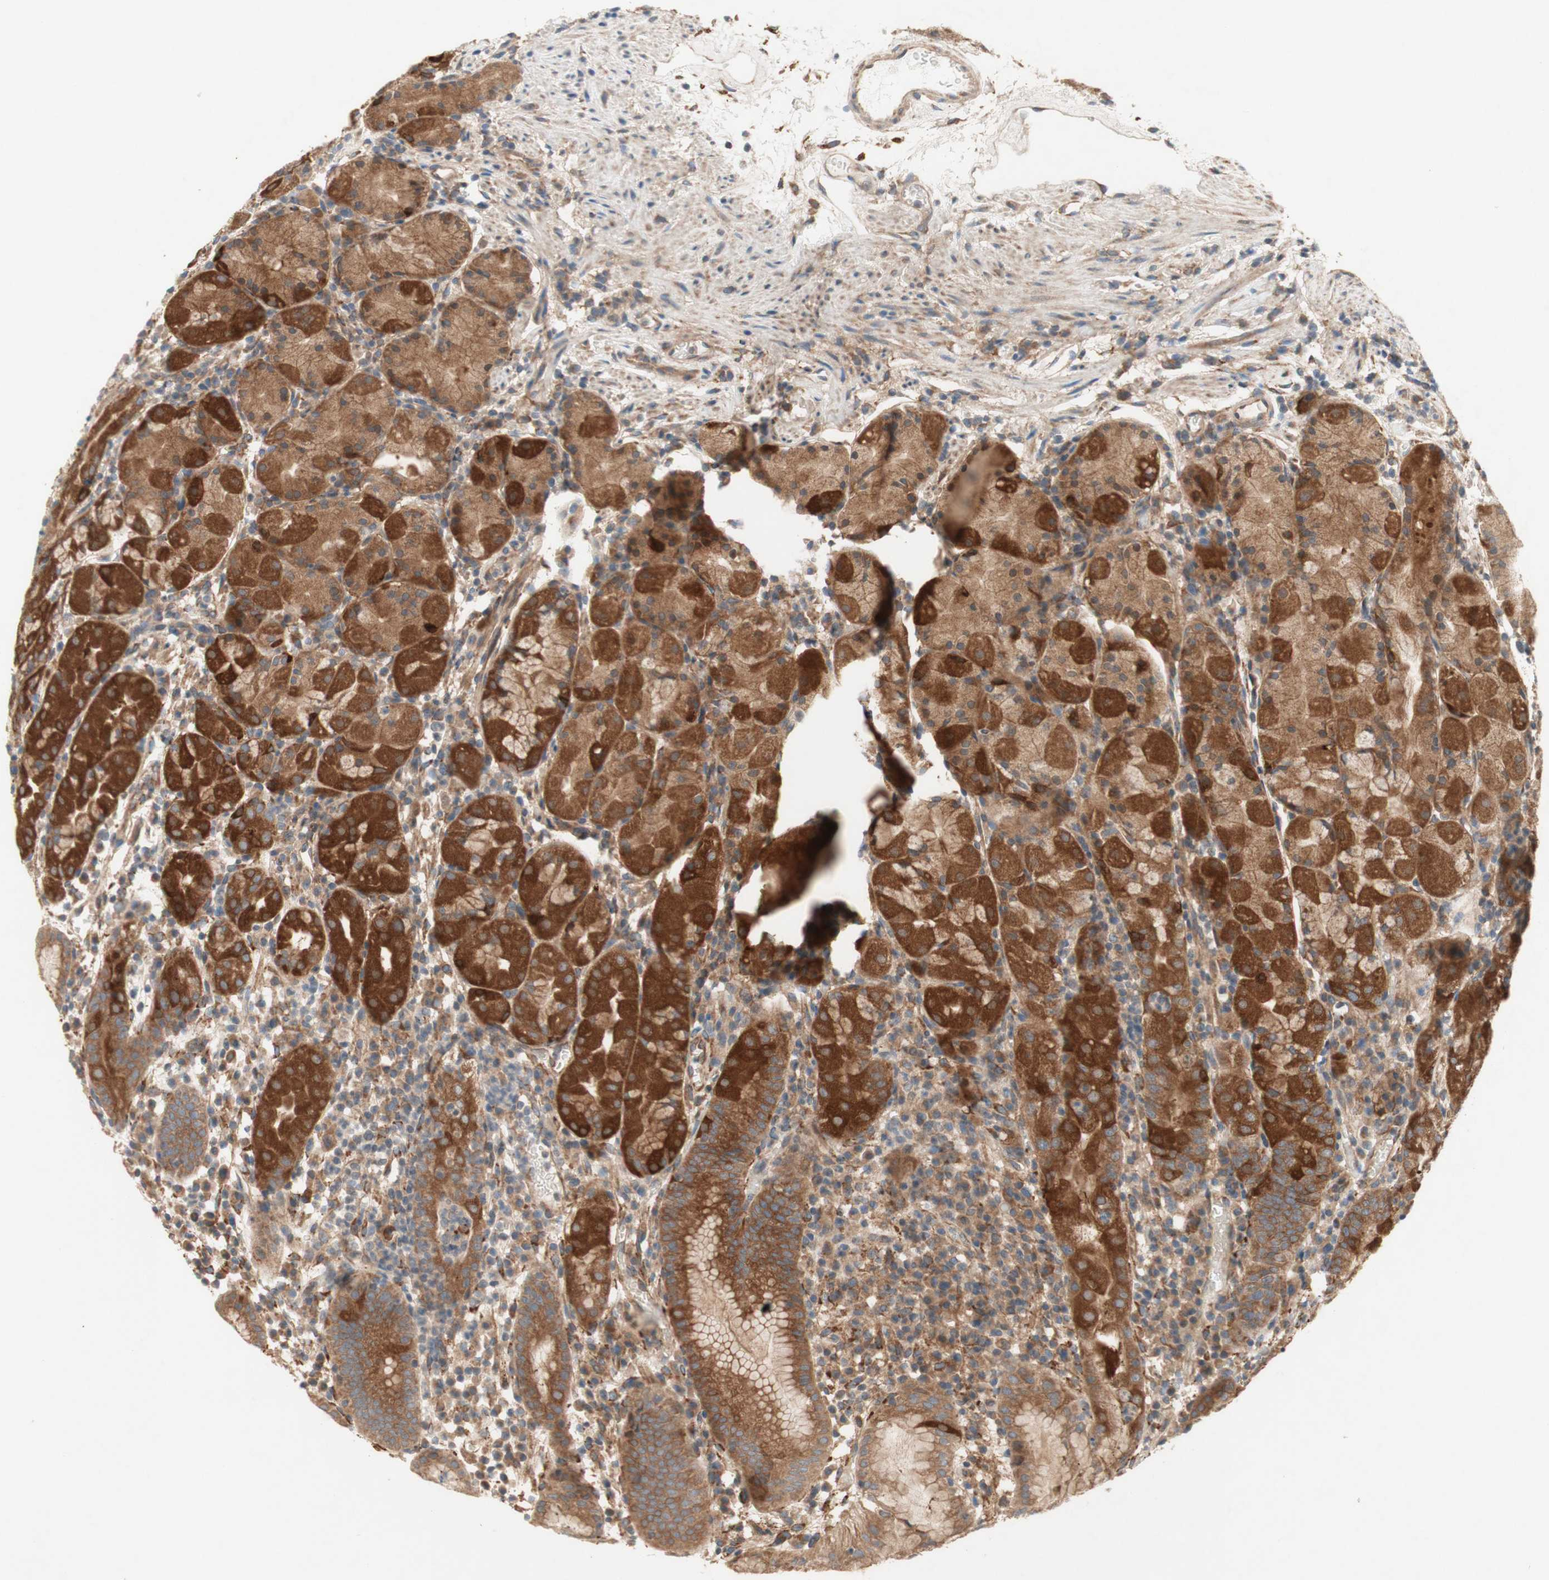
{"staining": {"intensity": "strong", "quantity": ">75%", "location": "cytoplasmic/membranous"}, "tissue": "stomach", "cell_type": "Glandular cells", "image_type": "normal", "snomed": [{"axis": "morphology", "description": "Normal tissue, NOS"}, {"axis": "topography", "description": "Stomach"}, {"axis": "topography", "description": "Stomach, lower"}], "caption": "Immunohistochemical staining of normal stomach reveals strong cytoplasmic/membranous protein expression in about >75% of glandular cells.", "gene": "SOCS2", "patient": {"sex": "female", "age": 75}}